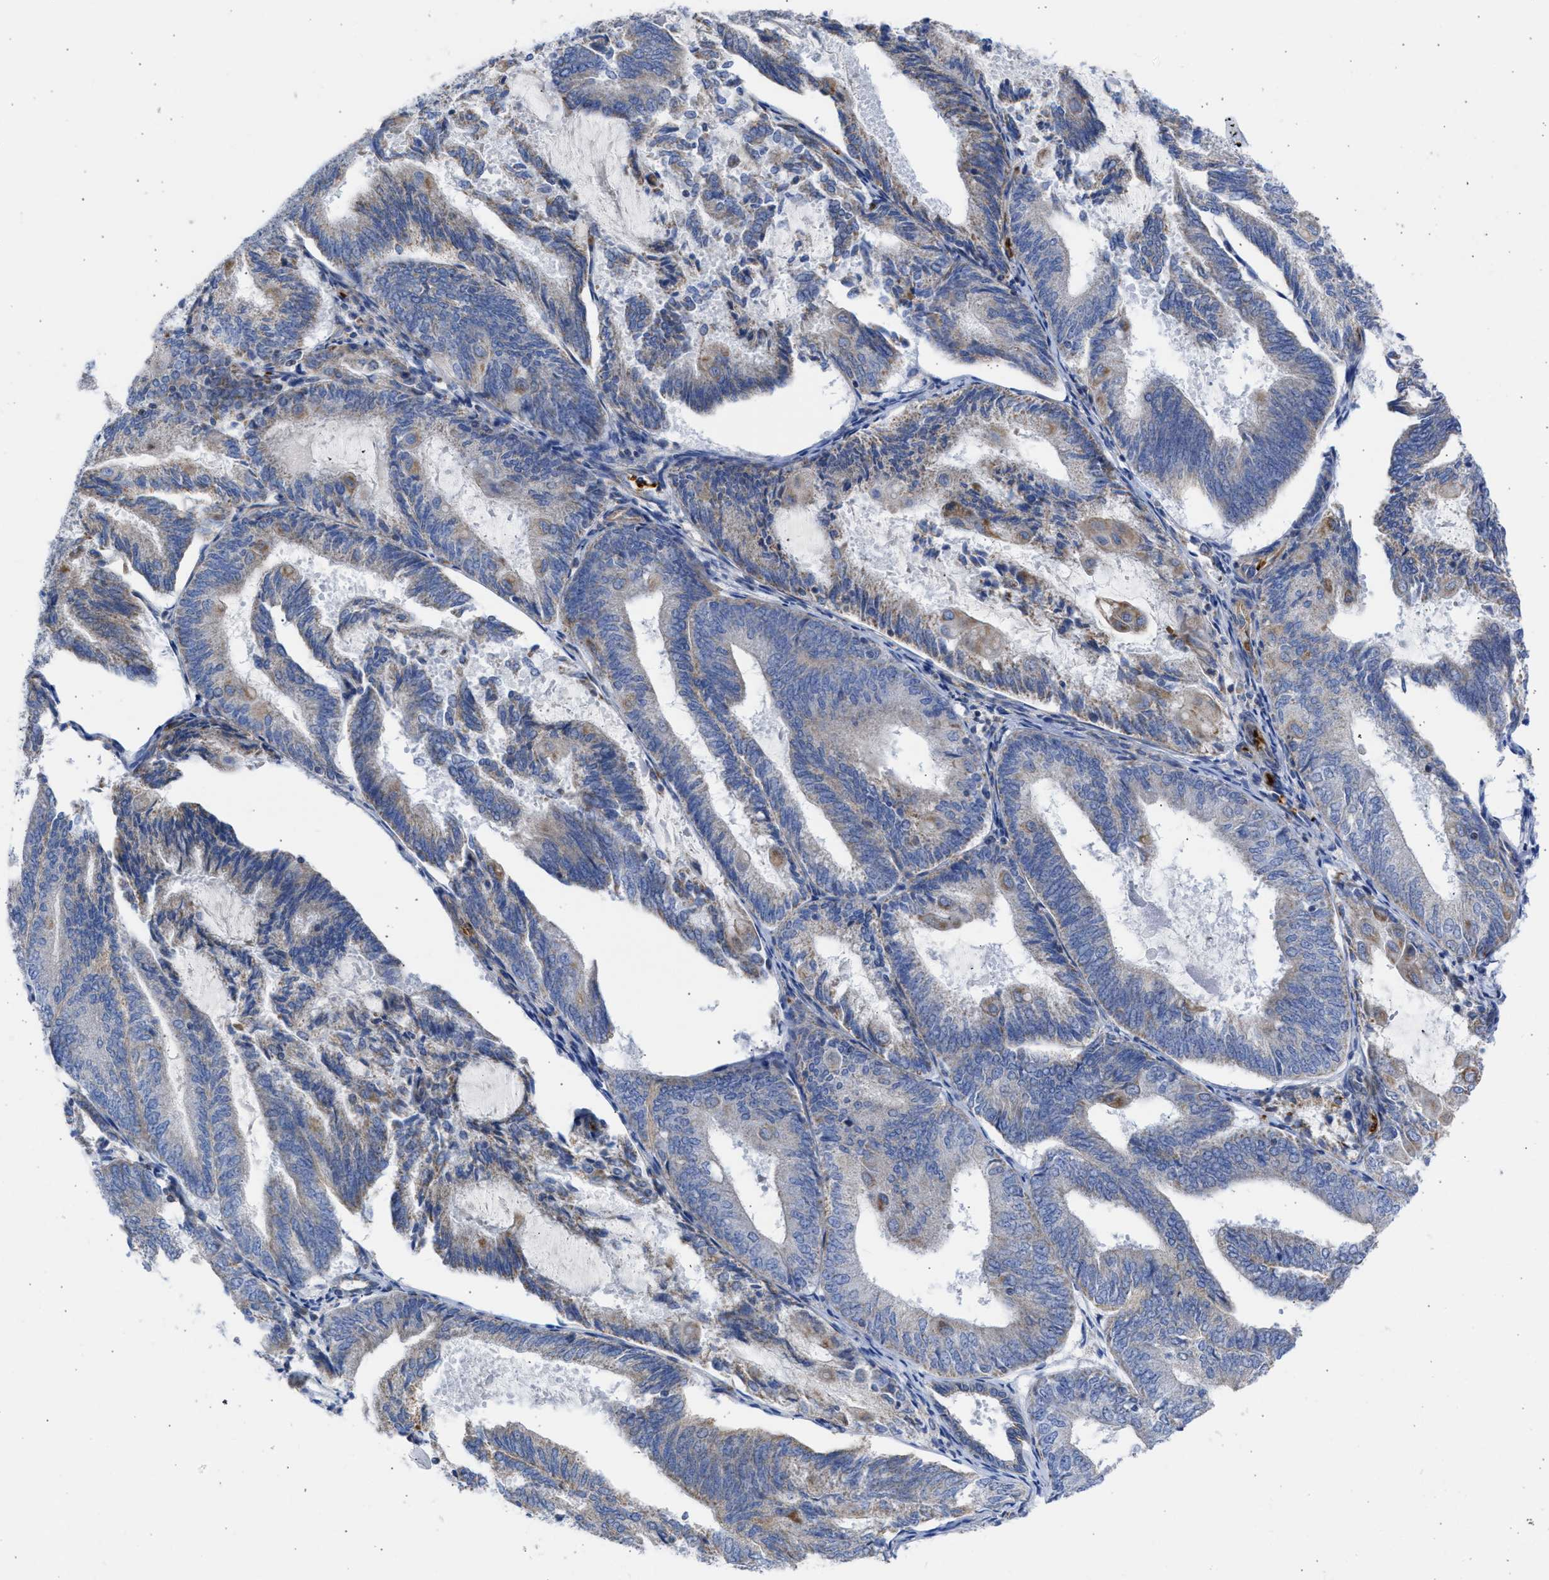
{"staining": {"intensity": "weak", "quantity": "25%-75%", "location": "cytoplasmic/membranous"}, "tissue": "endometrial cancer", "cell_type": "Tumor cells", "image_type": "cancer", "snomed": [{"axis": "morphology", "description": "Adenocarcinoma, NOS"}, {"axis": "topography", "description": "Endometrium"}], "caption": "Immunohistochemical staining of human endometrial cancer (adenocarcinoma) displays low levels of weak cytoplasmic/membranous protein positivity in approximately 25%-75% of tumor cells. The staining is performed using DAB brown chromogen to label protein expression. The nuclei are counter-stained blue using hematoxylin.", "gene": "BTG3", "patient": {"sex": "female", "age": 81}}